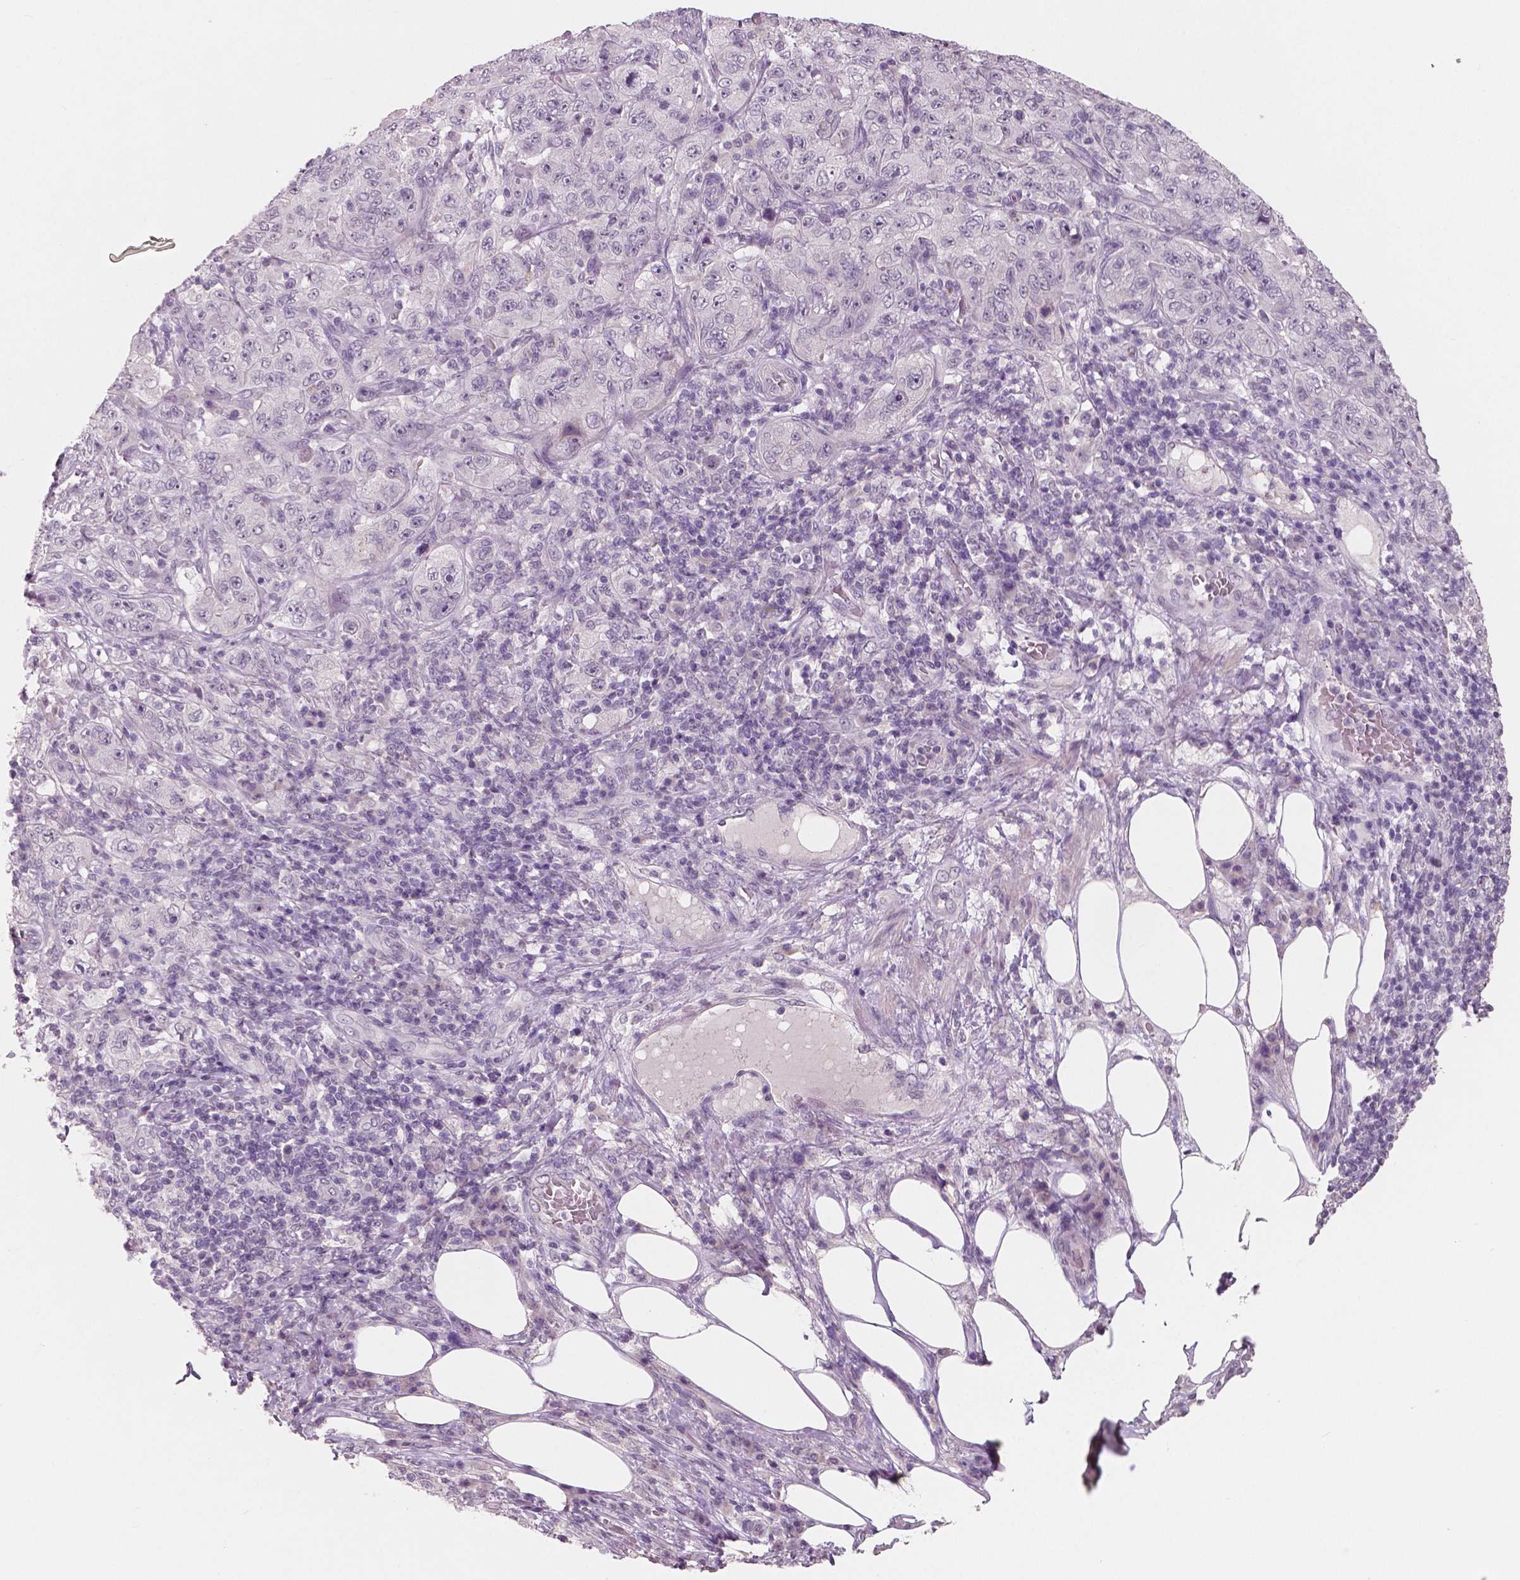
{"staining": {"intensity": "negative", "quantity": "none", "location": "none"}, "tissue": "pancreatic cancer", "cell_type": "Tumor cells", "image_type": "cancer", "snomed": [{"axis": "morphology", "description": "Adenocarcinoma, NOS"}, {"axis": "topography", "description": "Pancreas"}], "caption": "IHC photomicrograph of neoplastic tissue: human pancreatic cancer stained with DAB (3,3'-diaminobenzidine) demonstrates no significant protein expression in tumor cells. (DAB (3,3'-diaminobenzidine) immunohistochemistry (IHC) with hematoxylin counter stain).", "gene": "RNASE7", "patient": {"sex": "male", "age": 68}}